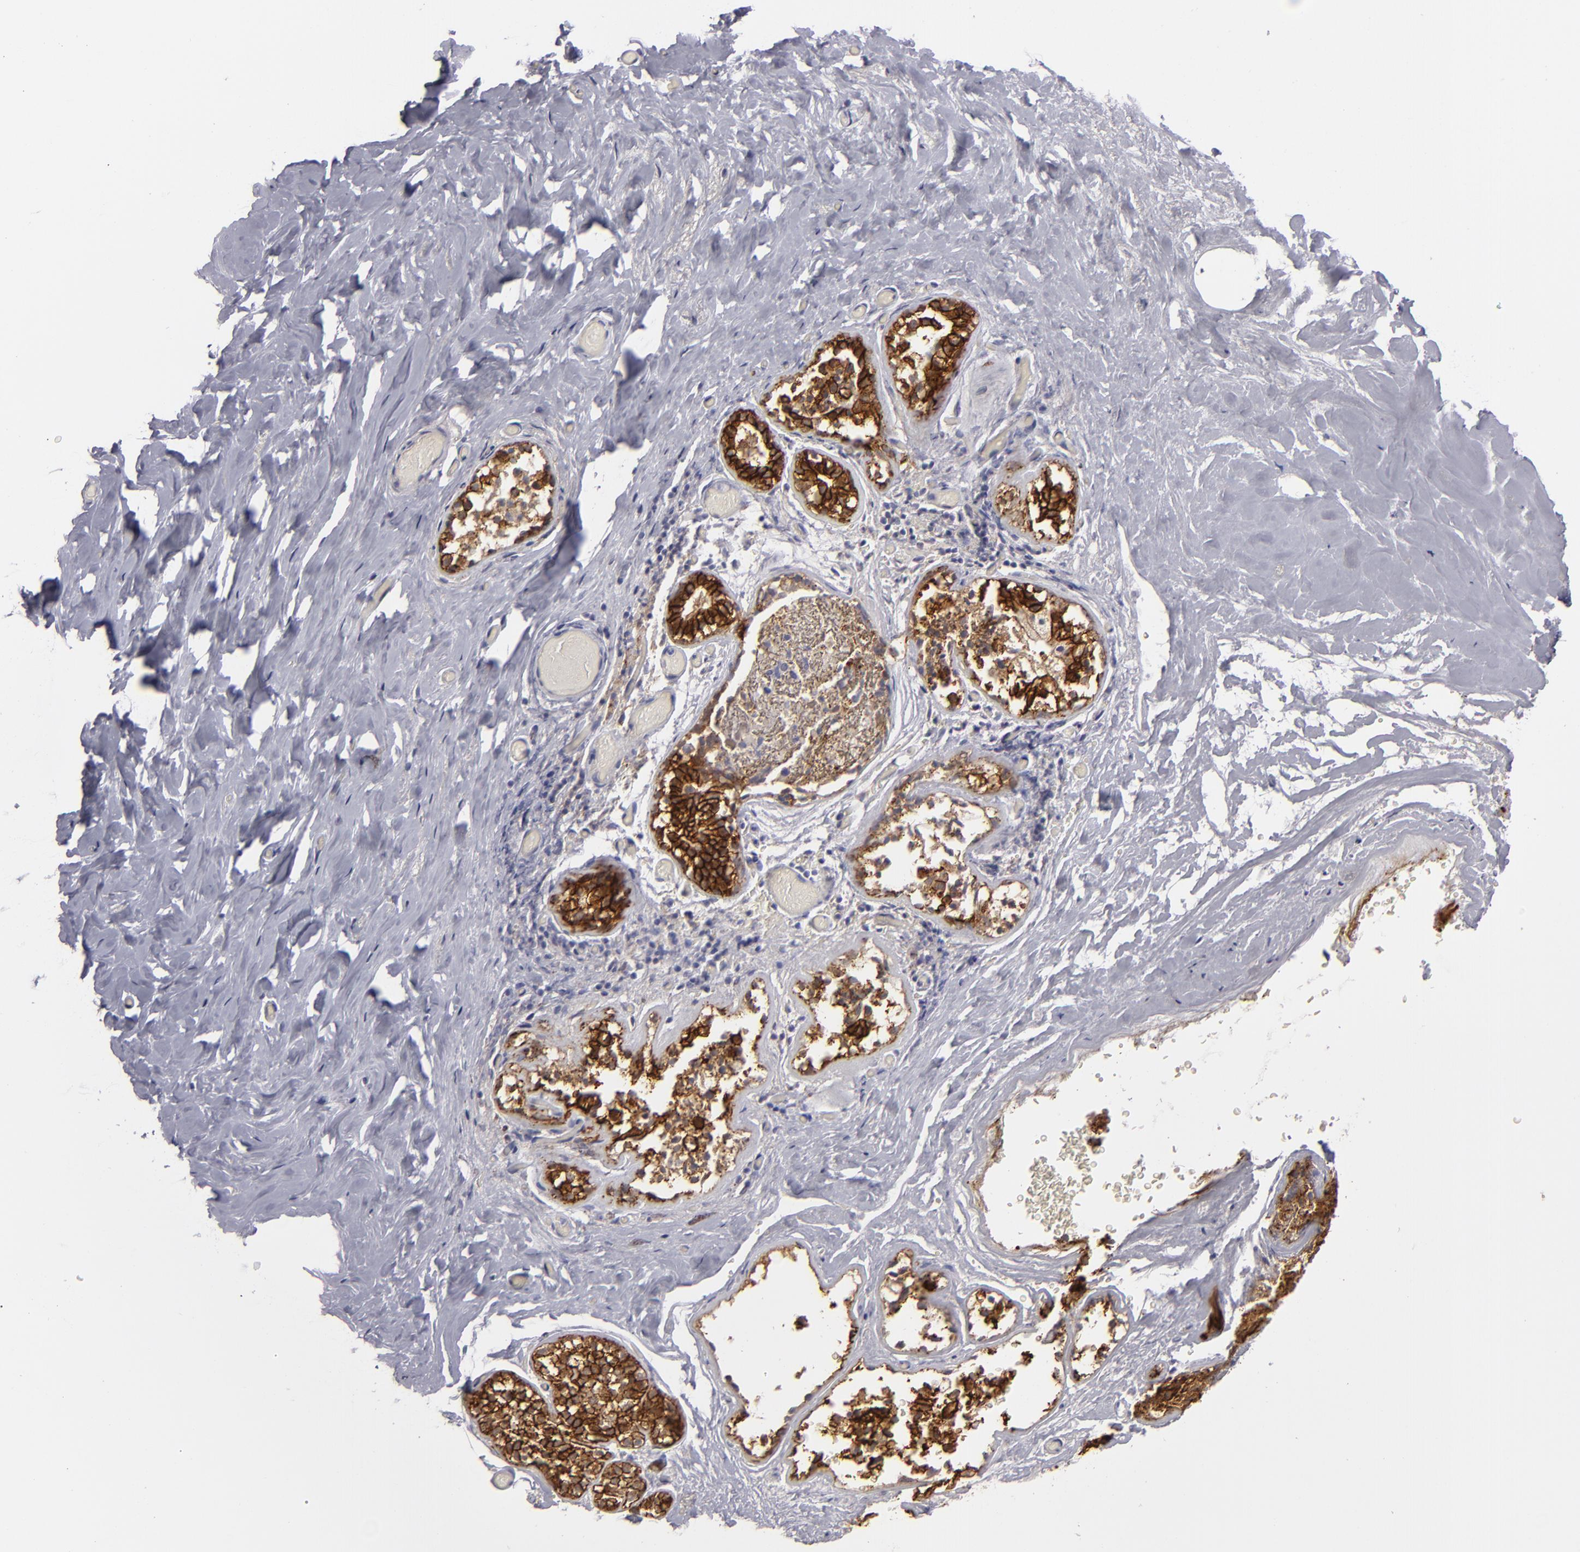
{"staining": {"intensity": "negative", "quantity": "none", "location": "none"}, "tissue": "breast", "cell_type": "Adipocytes", "image_type": "normal", "snomed": [{"axis": "morphology", "description": "Normal tissue, NOS"}, {"axis": "topography", "description": "Breast"}], "caption": "This image is of benign breast stained with immunohistochemistry (IHC) to label a protein in brown with the nuclei are counter-stained blue. There is no positivity in adipocytes.", "gene": "ALCAM", "patient": {"sex": "female", "age": 75}}